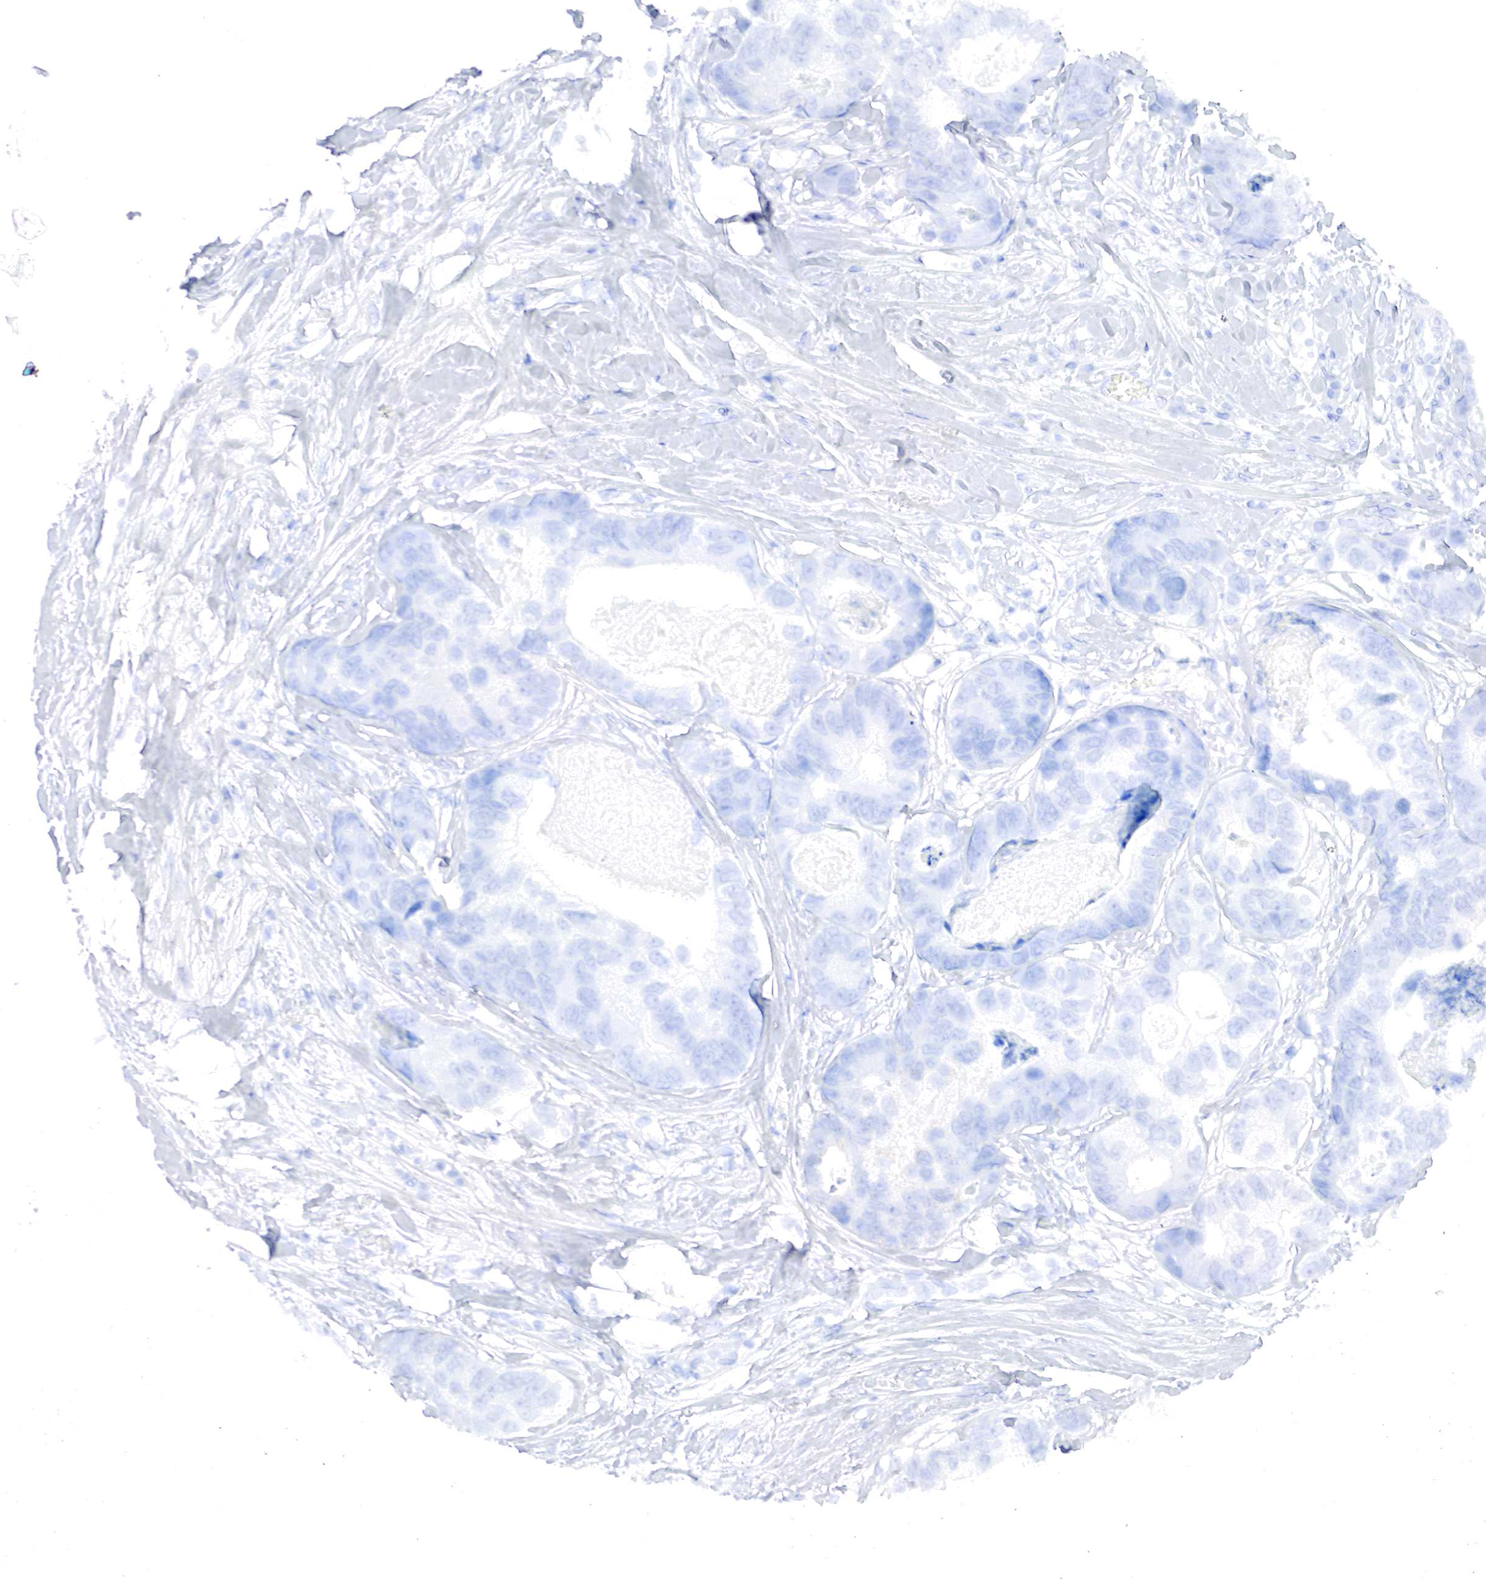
{"staining": {"intensity": "strong", "quantity": "<25%", "location": "cytoplasmic/membranous"}, "tissue": "colorectal cancer", "cell_type": "Tumor cells", "image_type": "cancer", "snomed": [{"axis": "morphology", "description": "Adenocarcinoma, NOS"}, {"axis": "topography", "description": "Colon"}], "caption": "Colorectal cancer stained for a protein shows strong cytoplasmic/membranous positivity in tumor cells.", "gene": "OTC", "patient": {"sex": "female", "age": 86}}